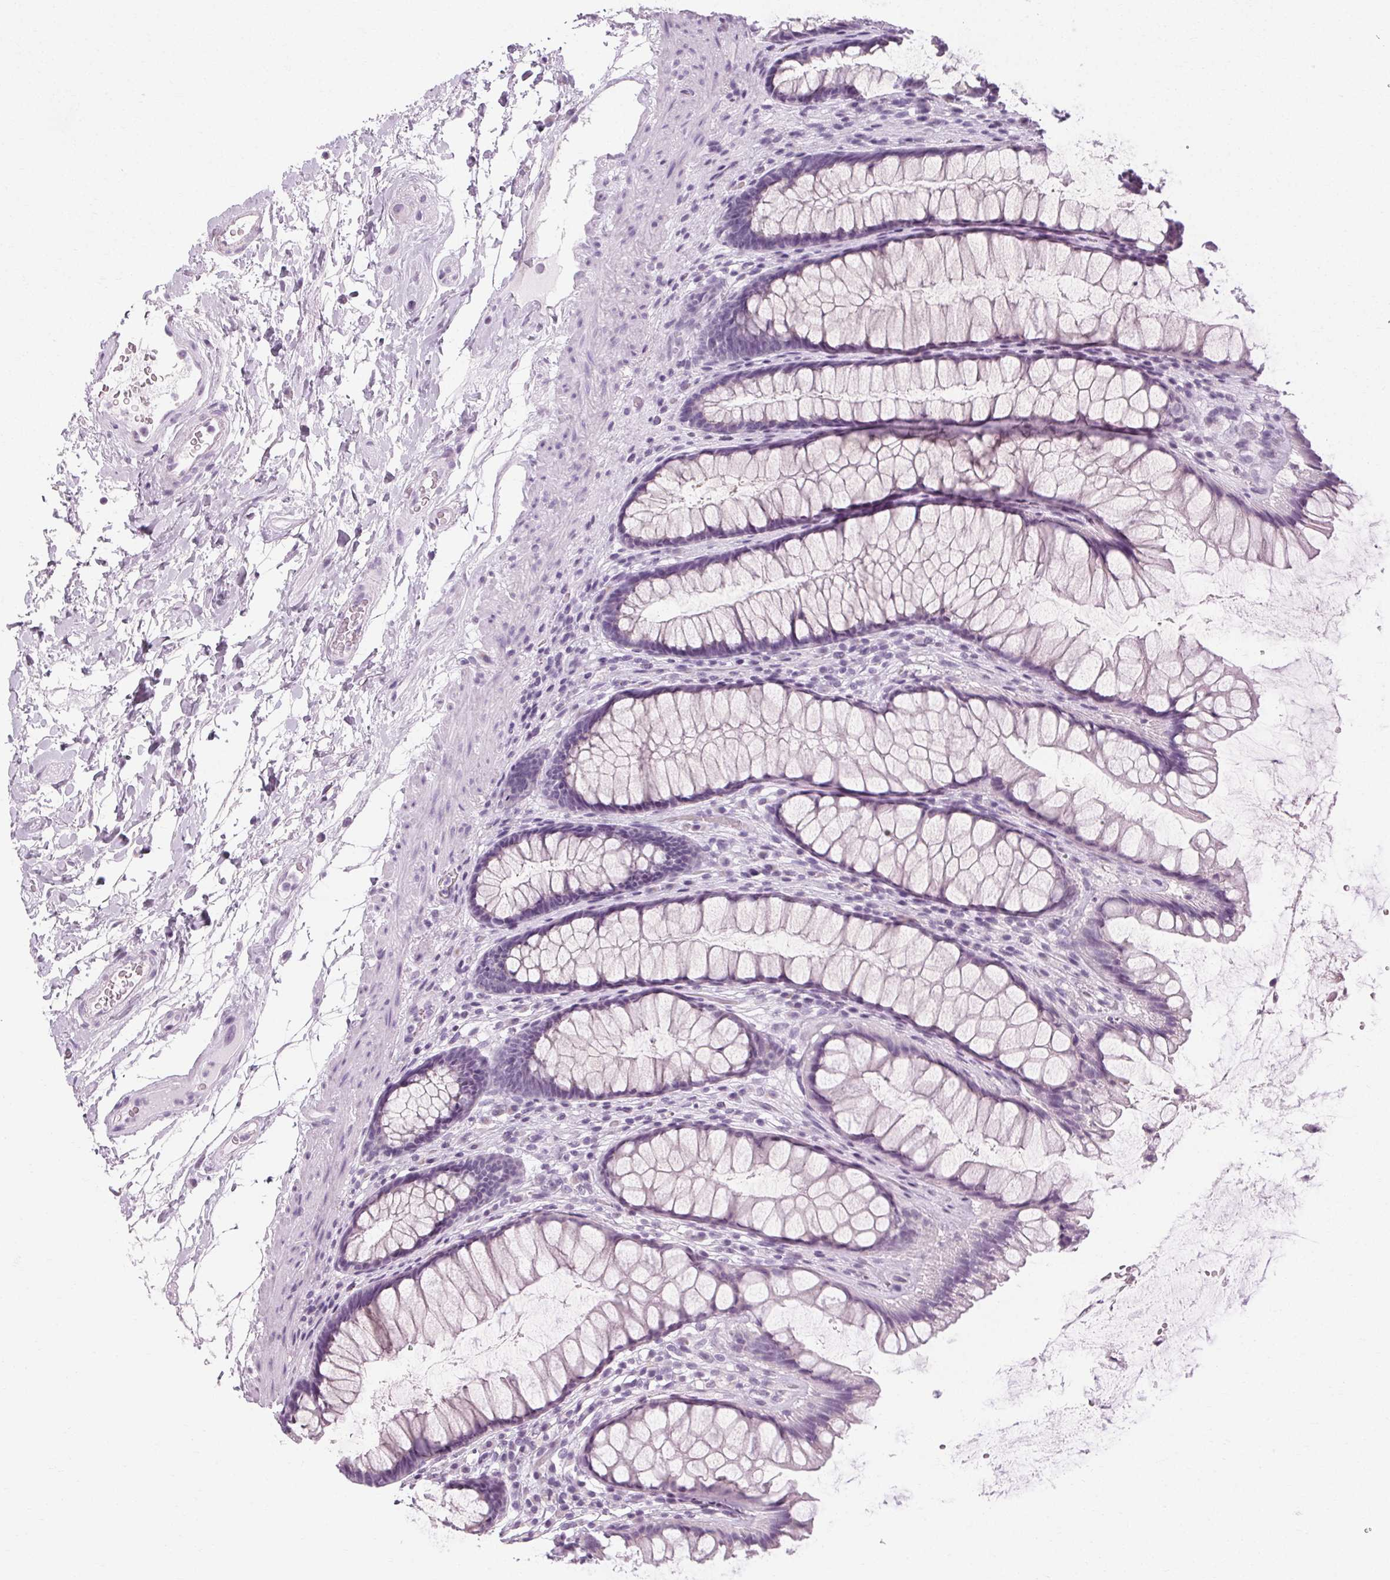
{"staining": {"intensity": "negative", "quantity": "none", "location": "none"}, "tissue": "rectum", "cell_type": "Glandular cells", "image_type": "normal", "snomed": [{"axis": "morphology", "description": "Normal tissue, NOS"}, {"axis": "topography", "description": "Rectum"}], "caption": "This is a micrograph of immunohistochemistry (IHC) staining of benign rectum, which shows no staining in glandular cells.", "gene": "POMC", "patient": {"sex": "male", "age": 72}}